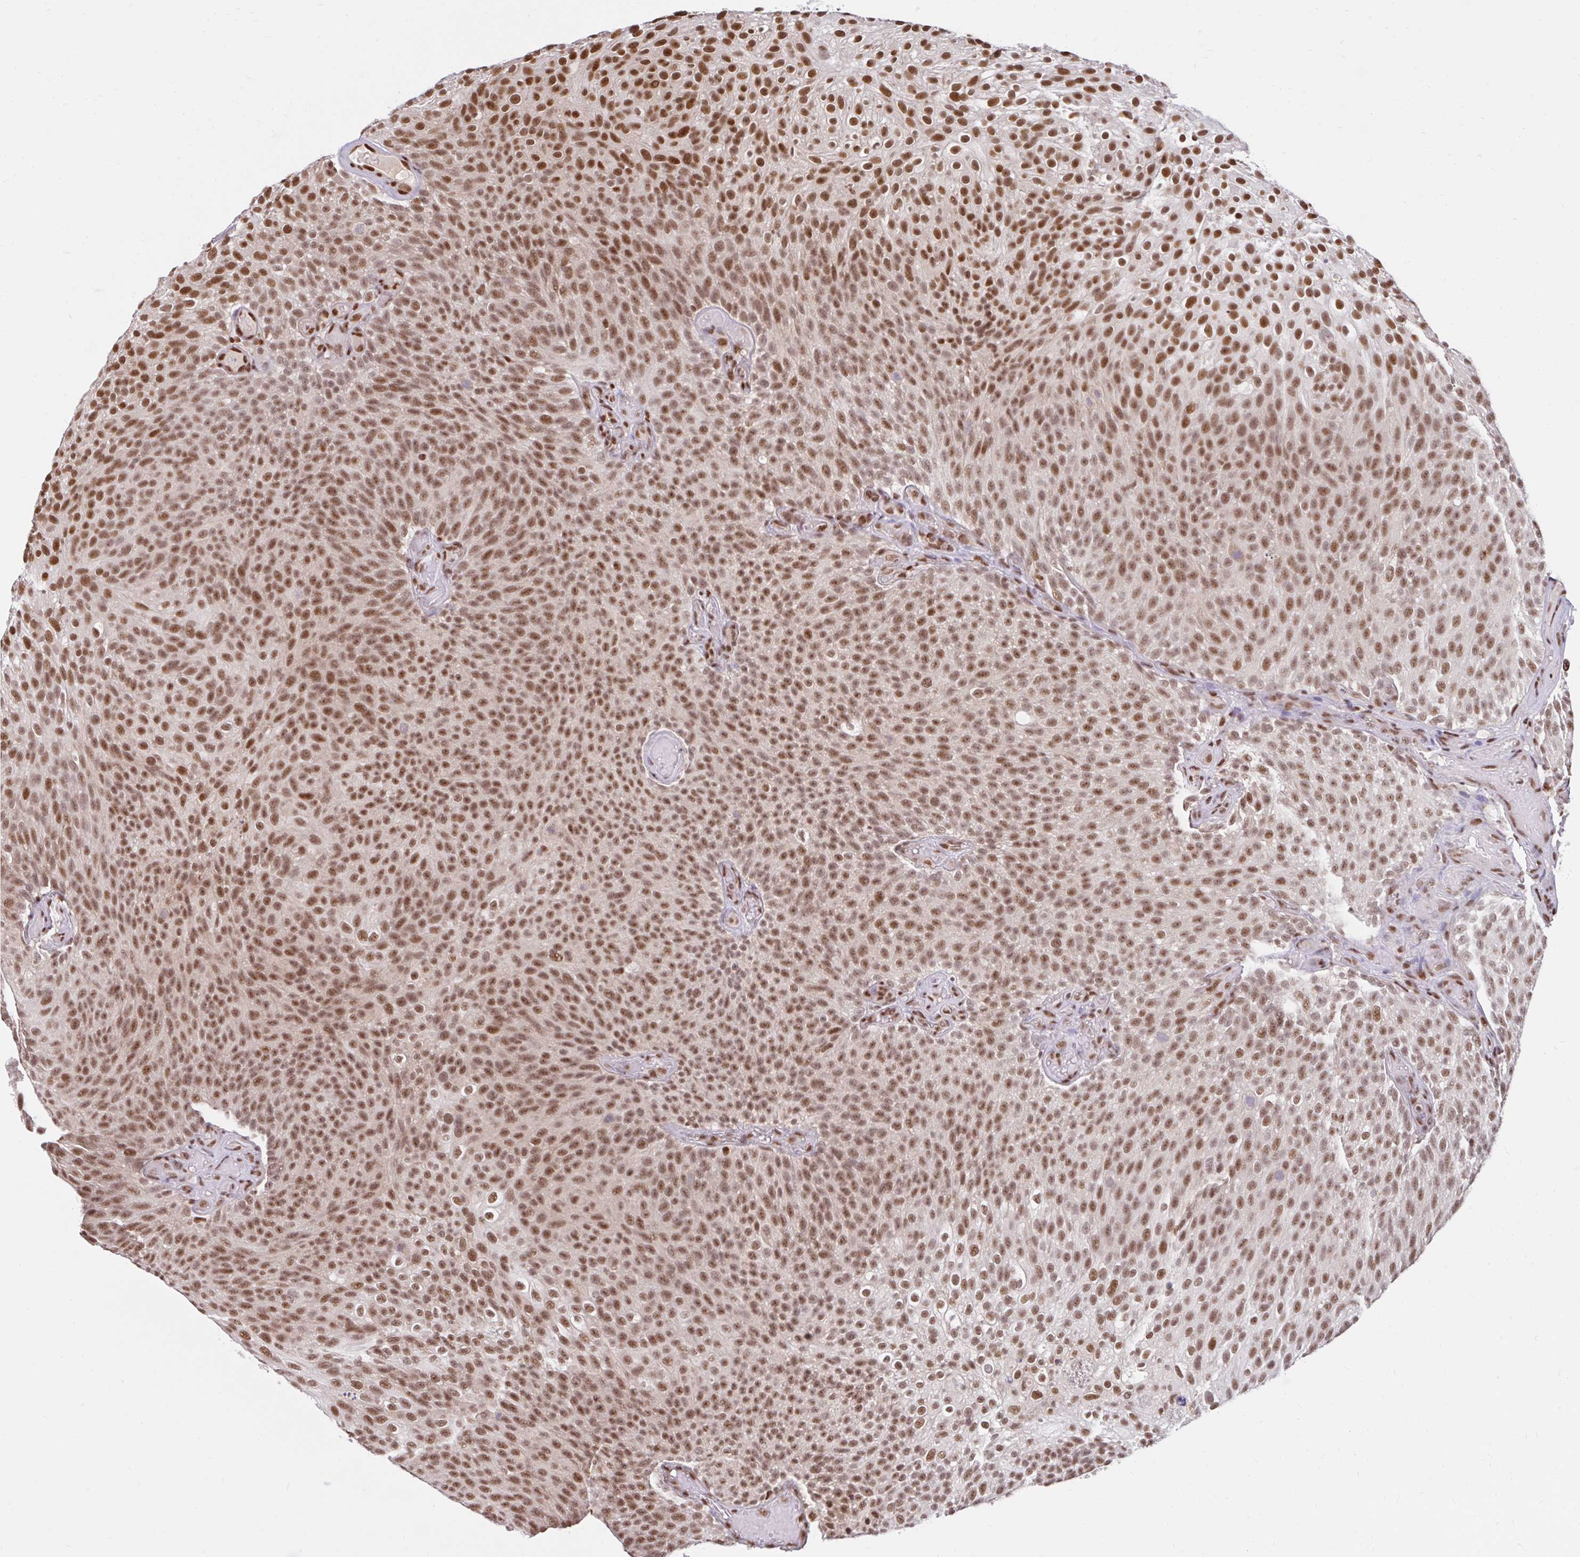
{"staining": {"intensity": "moderate", "quantity": ">75%", "location": "nuclear"}, "tissue": "urothelial cancer", "cell_type": "Tumor cells", "image_type": "cancer", "snomed": [{"axis": "morphology", "description": "Urothelial carcinoma, Low grade"}, {"axis": "topography", "description": "Urinary bladder"}], "caption": "Moderate nuclear protein staining is seen in about >75% of tumor cells in low-grade urothelial carcinoma. (Stains: DAB in brown, nuclei in blue, Microscopy: brightfield microscopy at high magnification).", "gene": "ABCA9", "patient": {"sex": "male", "age": 78}}